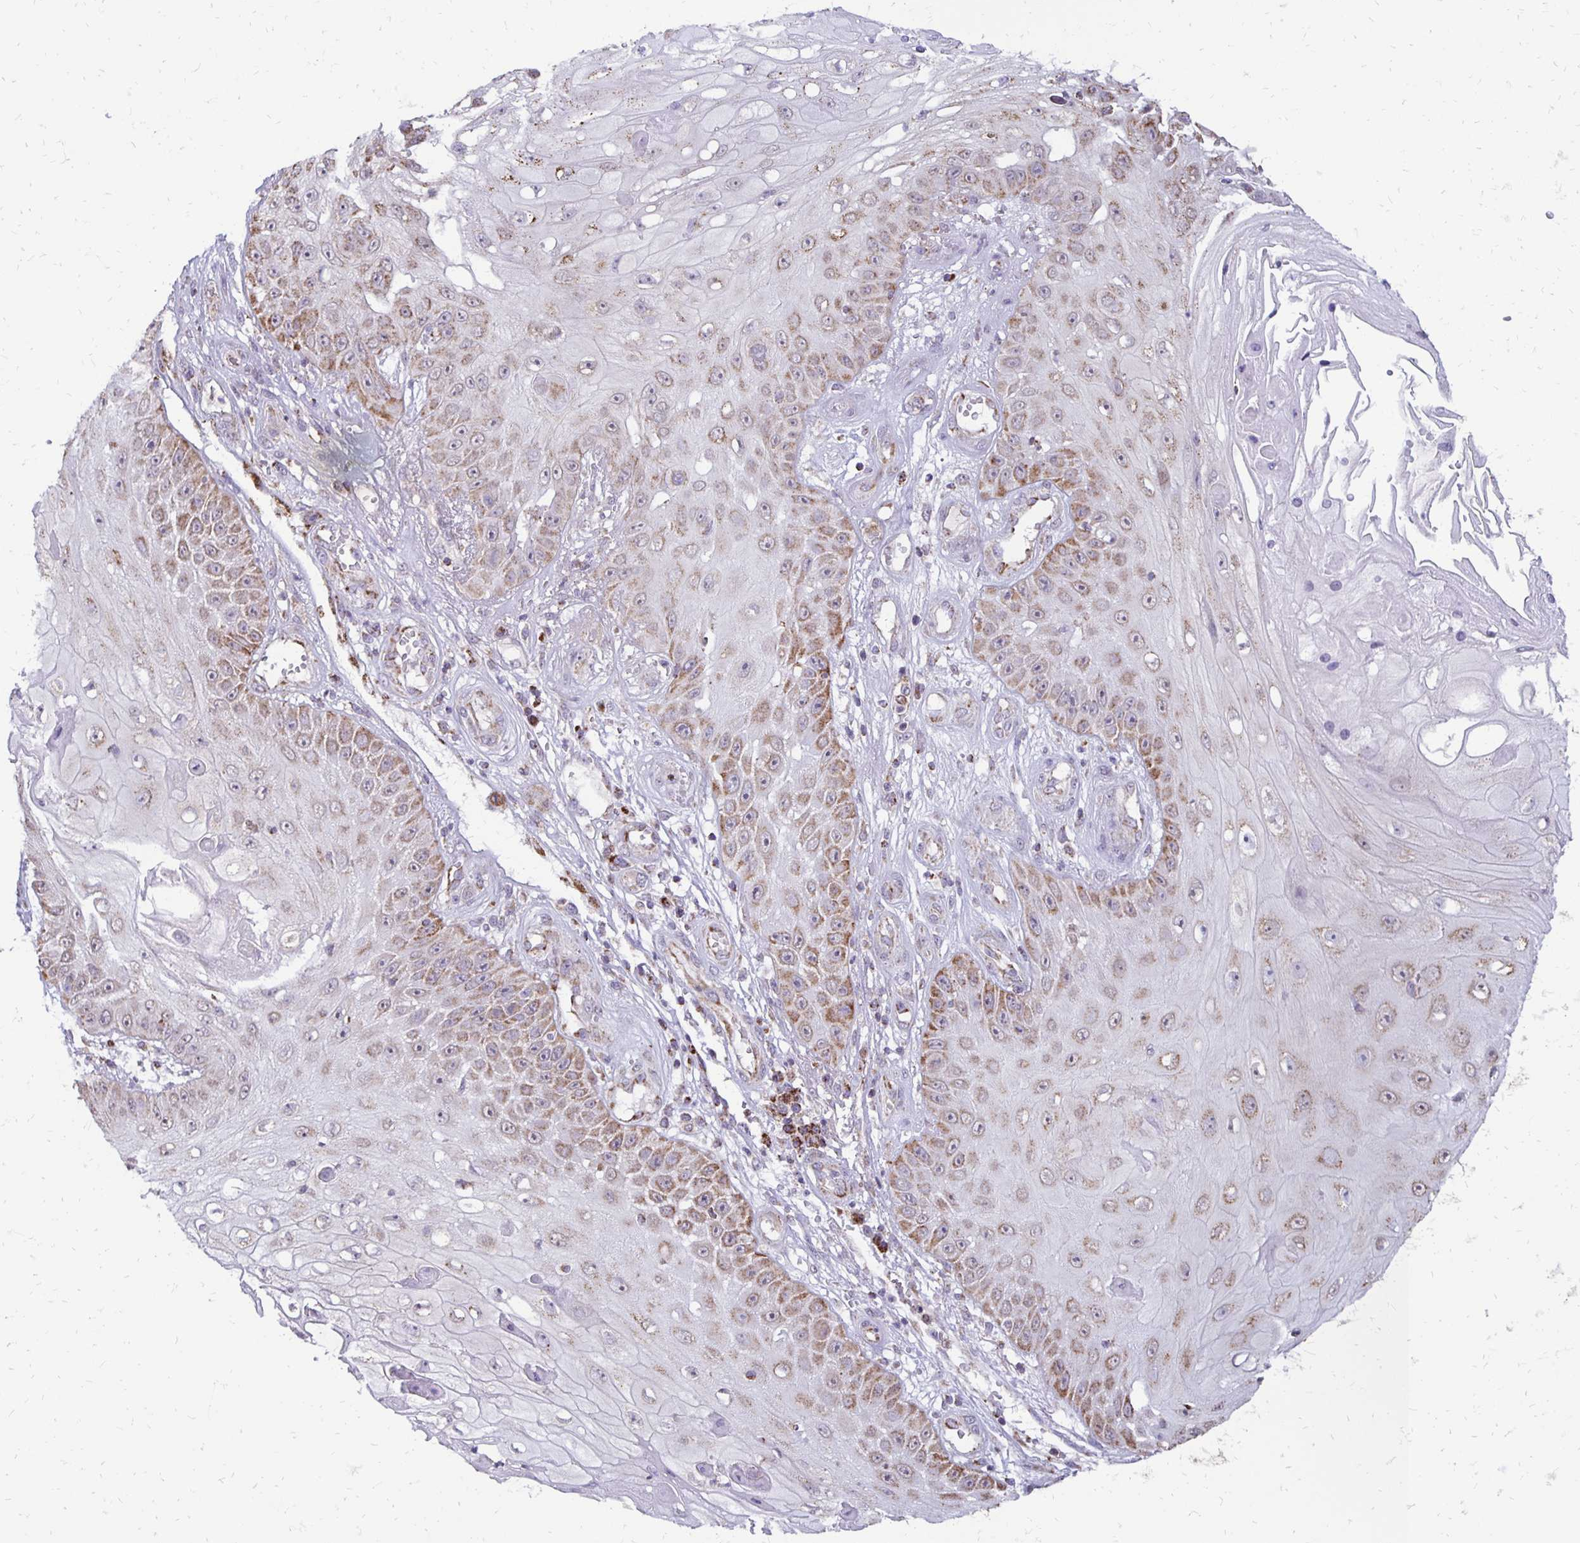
{"staining": {"intensity": "moderate", "quantity": "<25%", "location": "cytoplasmic/membranous"}, "tissue": "skin cancer", "cell_type": "Tumor cells", "image_type": "cancer", "snomed": [{"axis": "morphology", "description": "Squamous cell carcinoma, NOS"}, {"axis": "topography", "description": "Skin"}], "caption": "An image showing moderate cytoplasmic/membranous expression in approximately <25% of tumor cells in skin squamous cell carcinoma, as visualized by brown immunohistochemical staining.", "gene": "IER3", "patient": {"sex": "male", "age": 70}}